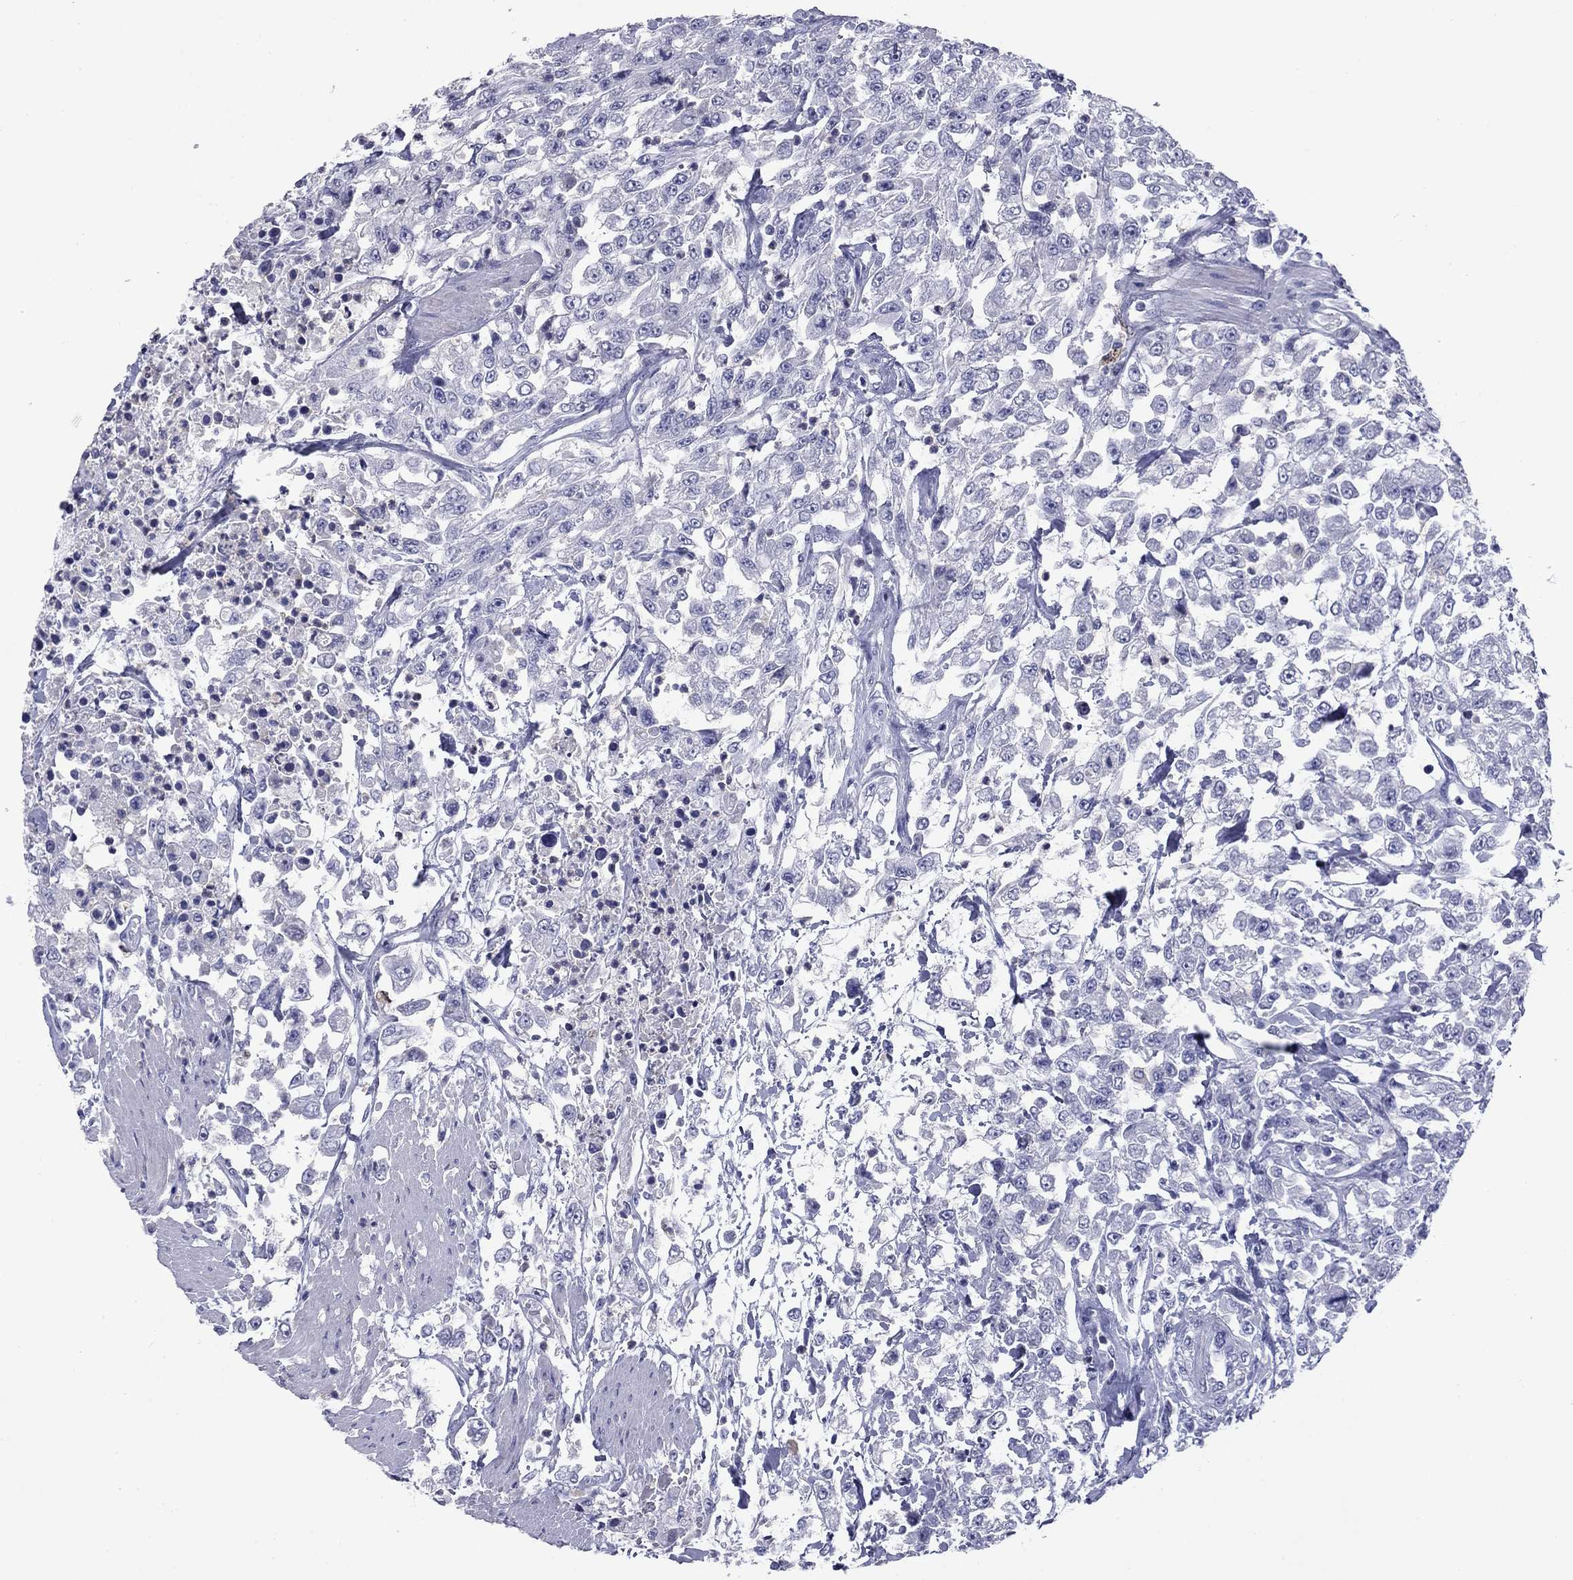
{"staining": {"intensity": "negative", "quantity": "none", "location": "none"}, "tissue": "urothelial cancer", "cell_type": "Tumor cells", "image_type": "cancer", "snomed": [{"axis": "morphology", "description": "Urothelial carcinoma, High grade"}, {"axis": "topography", "description": "Urinary bladder"}], "caption": "Immunohistochemistry (IHC) histopathology image of urothelial carcinoma (high-grade) stained for a protein (brown), which demonstrates no staining in tumor cells. The staining is performed using DAB (3,3'-diaminobenzidine) brown chromogen with nuclei counter-stained in using hematoxylin.", "gene": "CFAP119", "patient": {"sex": "male", "age": 46}}